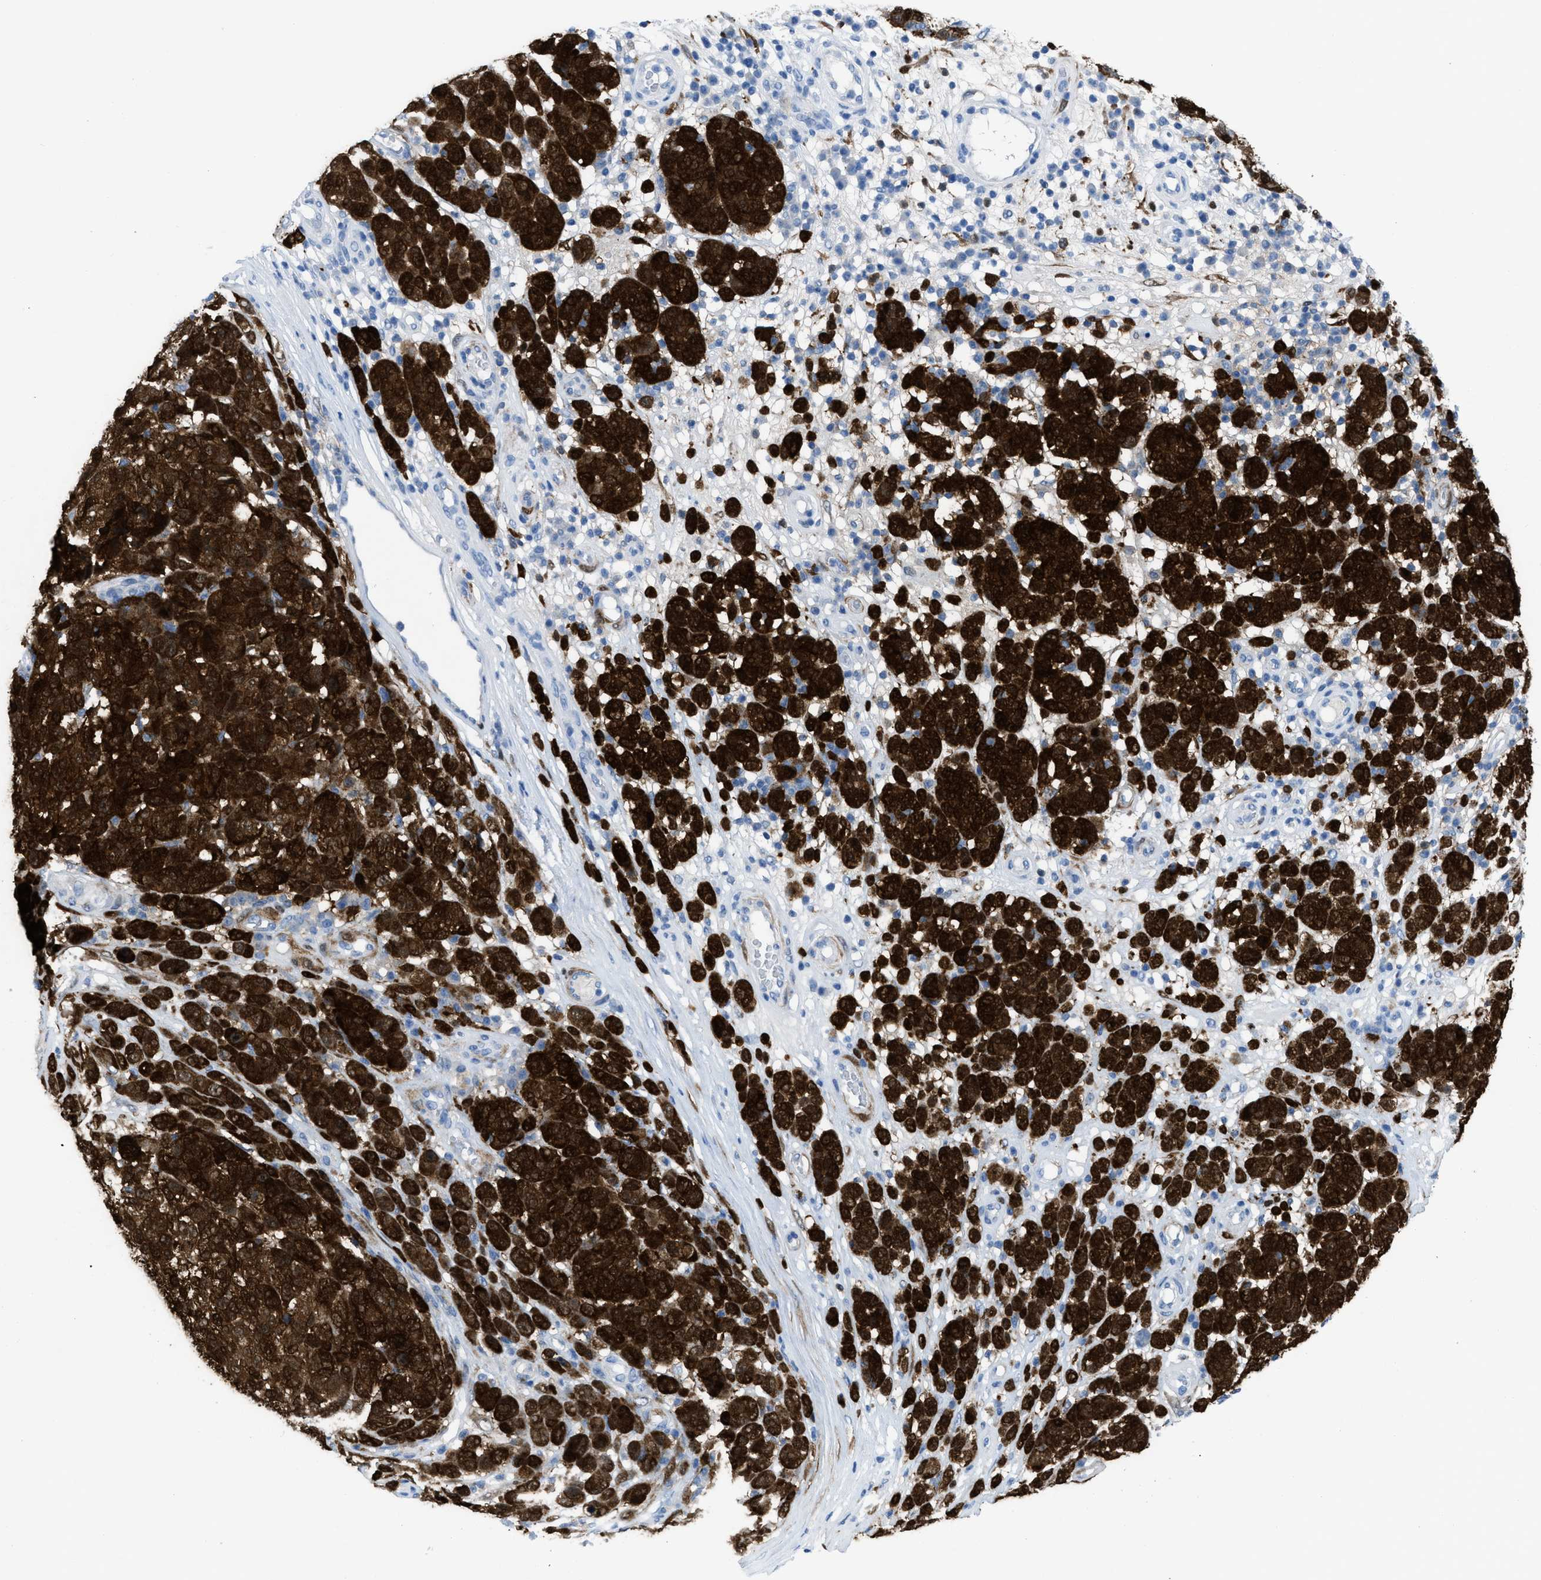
{"staining": {"intensity": "strong", "quantity": ">75%", "location": "cytoplasmic/membranous,nuclear"}, "tissue": "melanoma", "cell_type": "Tumor cells", "image_type": "cancer", "snomed": [{"axis": "morphology", "description": "Malignant melanoma, NOS"}, {"axis": "topography", "description": "Skin"}], "caption": "An IHC image of tumor tissue is shown. Protein staining in brown highlights strong cytoplasmic/membranous and nuclear positivity in melanoma within tumor cells.", "gene": "CDKN2A", "patient": {"sex": "male", "age": 59}}